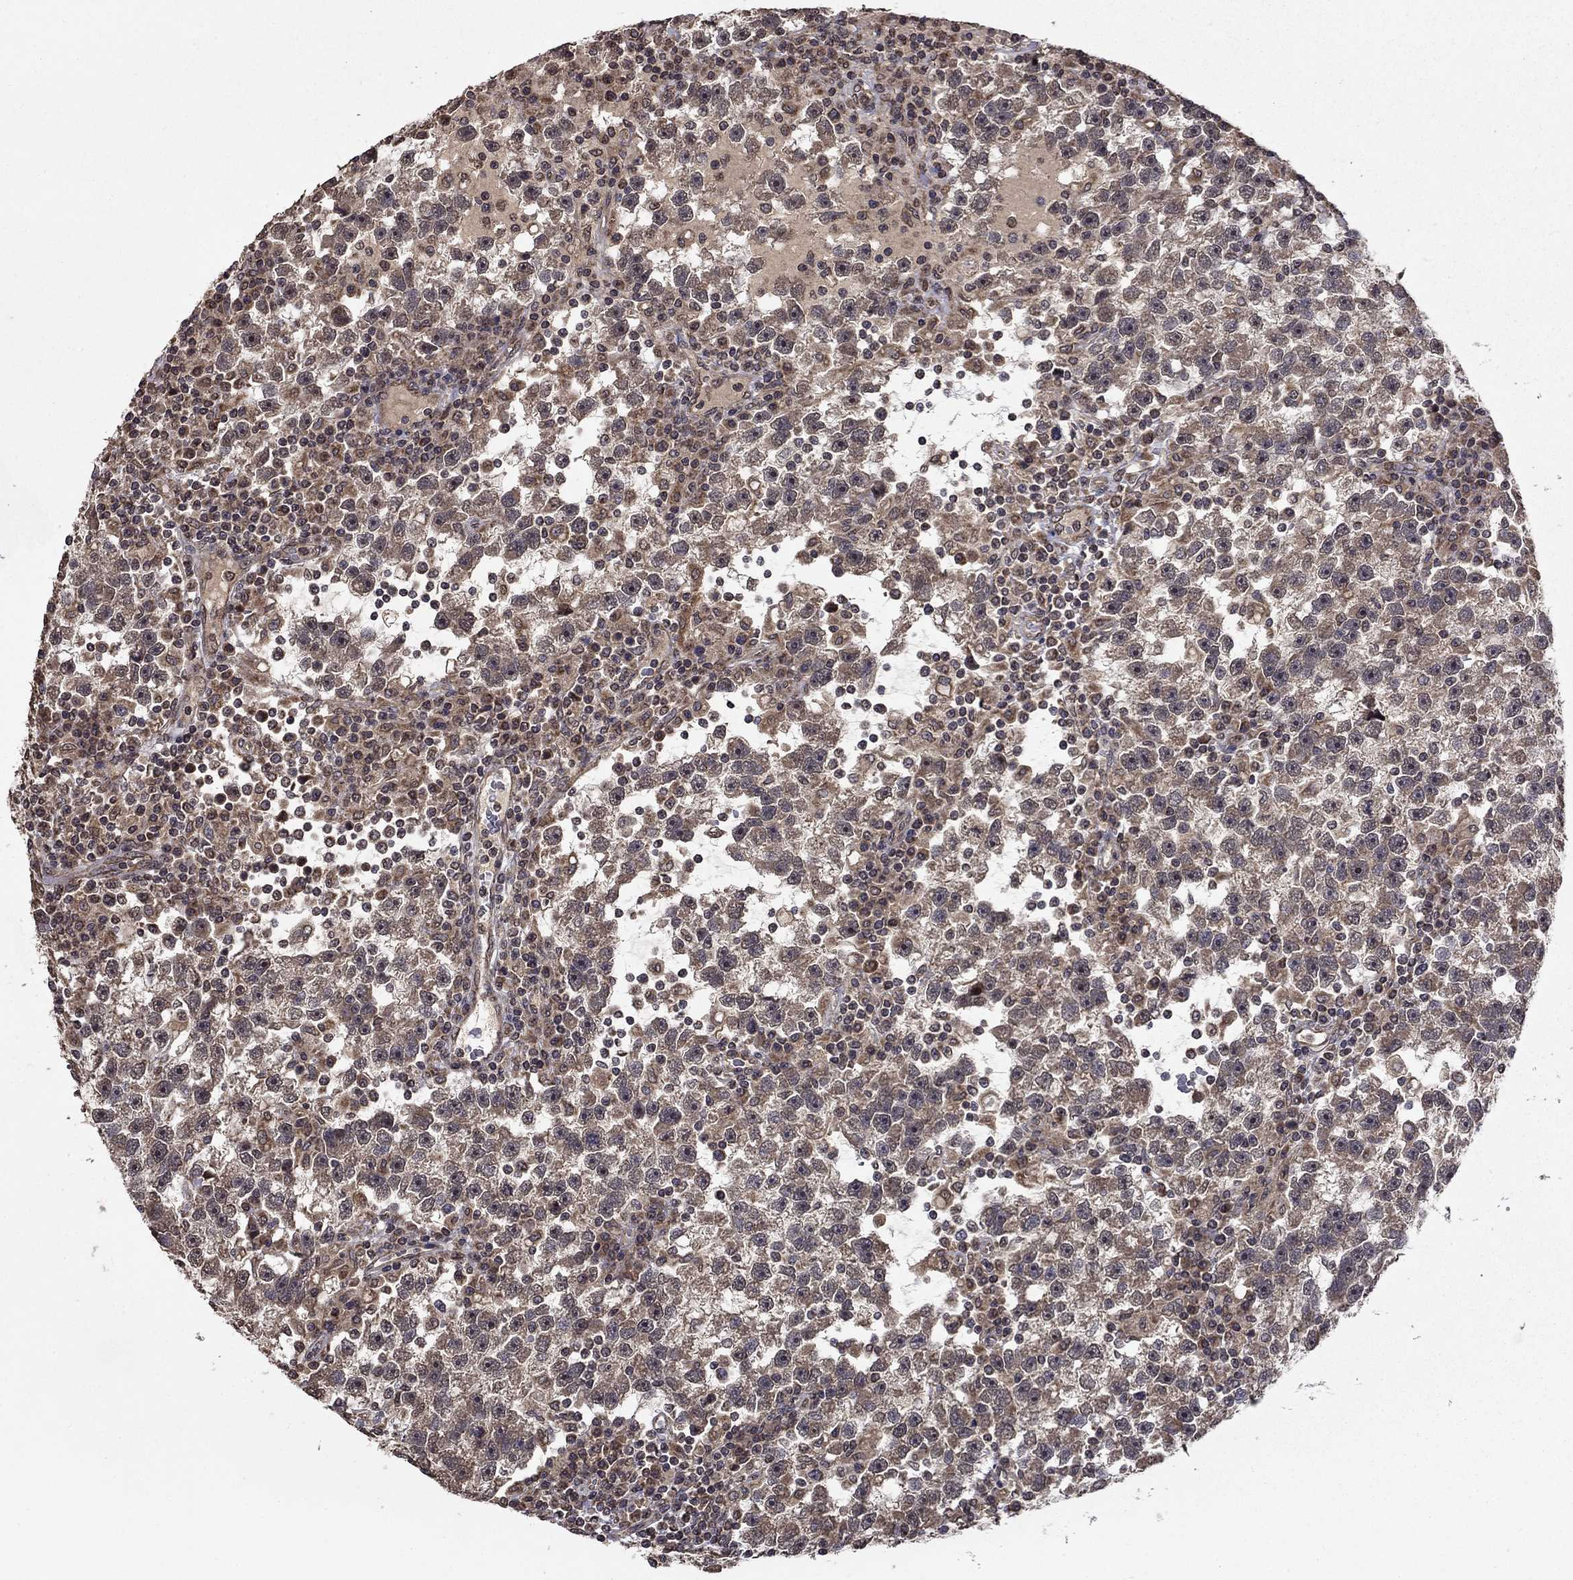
{"staining": {"intensity": "negative", "quantity": "none", "location": "none"}, "tissue": "testis cancer", "cell_type": "Tumor cells", "image_type": "cancer", "snomed": [{"axis": "morphology", "description": "Seminoma, NOS"}, {"axis": "topography", "description": "Testis"}], "caption": "Tumor cells are negative for brown protein staining in testis cancer (seminoma).", "gene": "SLC2A13", "patient": {"sex": "male", "age": 47}}